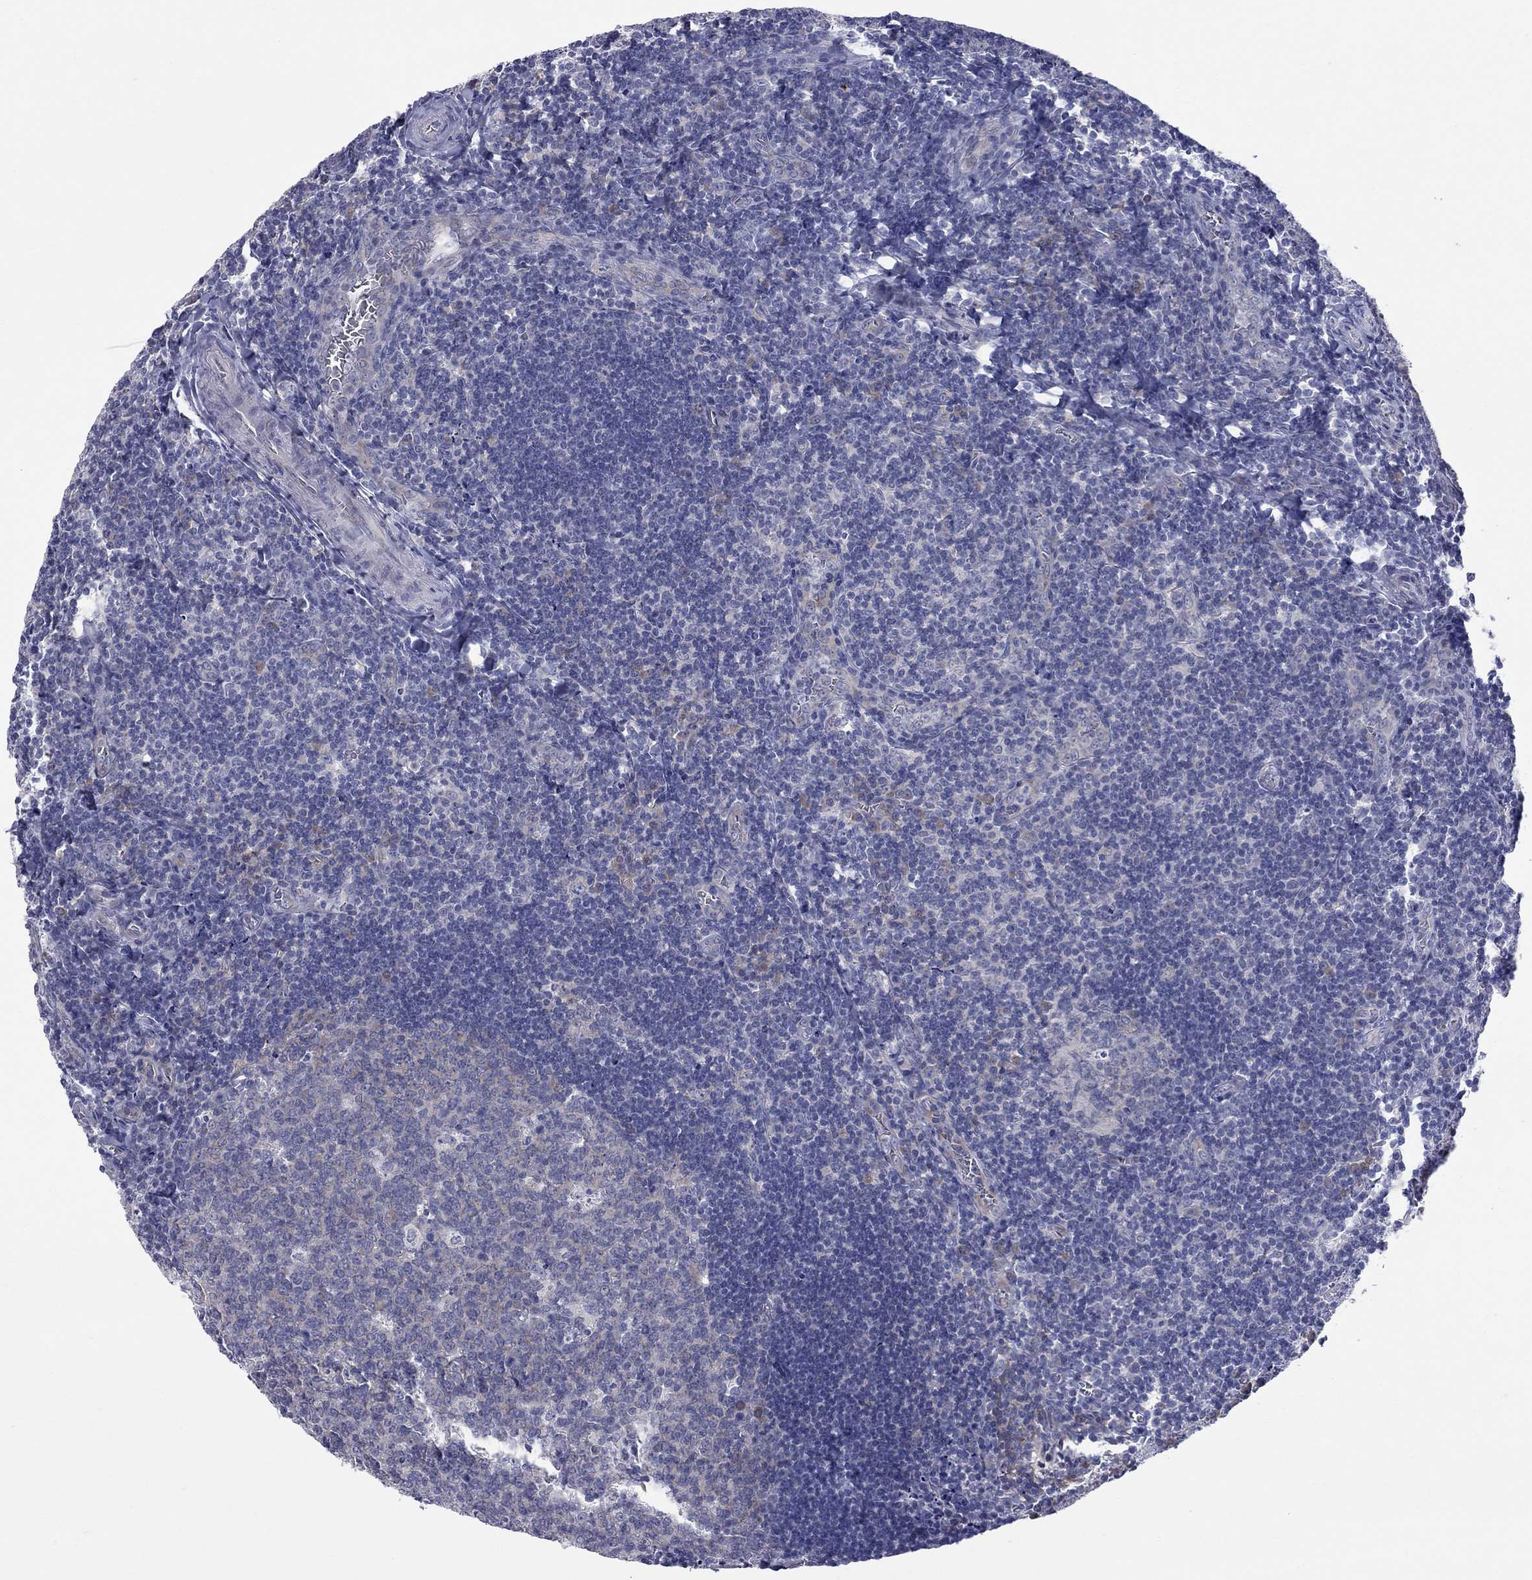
{"staining": {"intensity": "negative", "quantity": "none", "location": "none"}, "tissue": "tonsil", "cell_type": "Germinal center cells", "image_type": "normal", "snomed": [{"axis": "morphology", "description": "Normal tissue, NOS"}, {"axis": "morphology", "description": "Inflammation, NOS"}, {"axis": "topography", "description": "Tonsil"}], "caption": "Germinal center cells show no significant protein staining in normal tonsil. (Immunohistochemistry (ihc), brightfield microscopy, high magnification).", "gene": "UNC119B", "patient": {"sex": "female", "age": 31}}